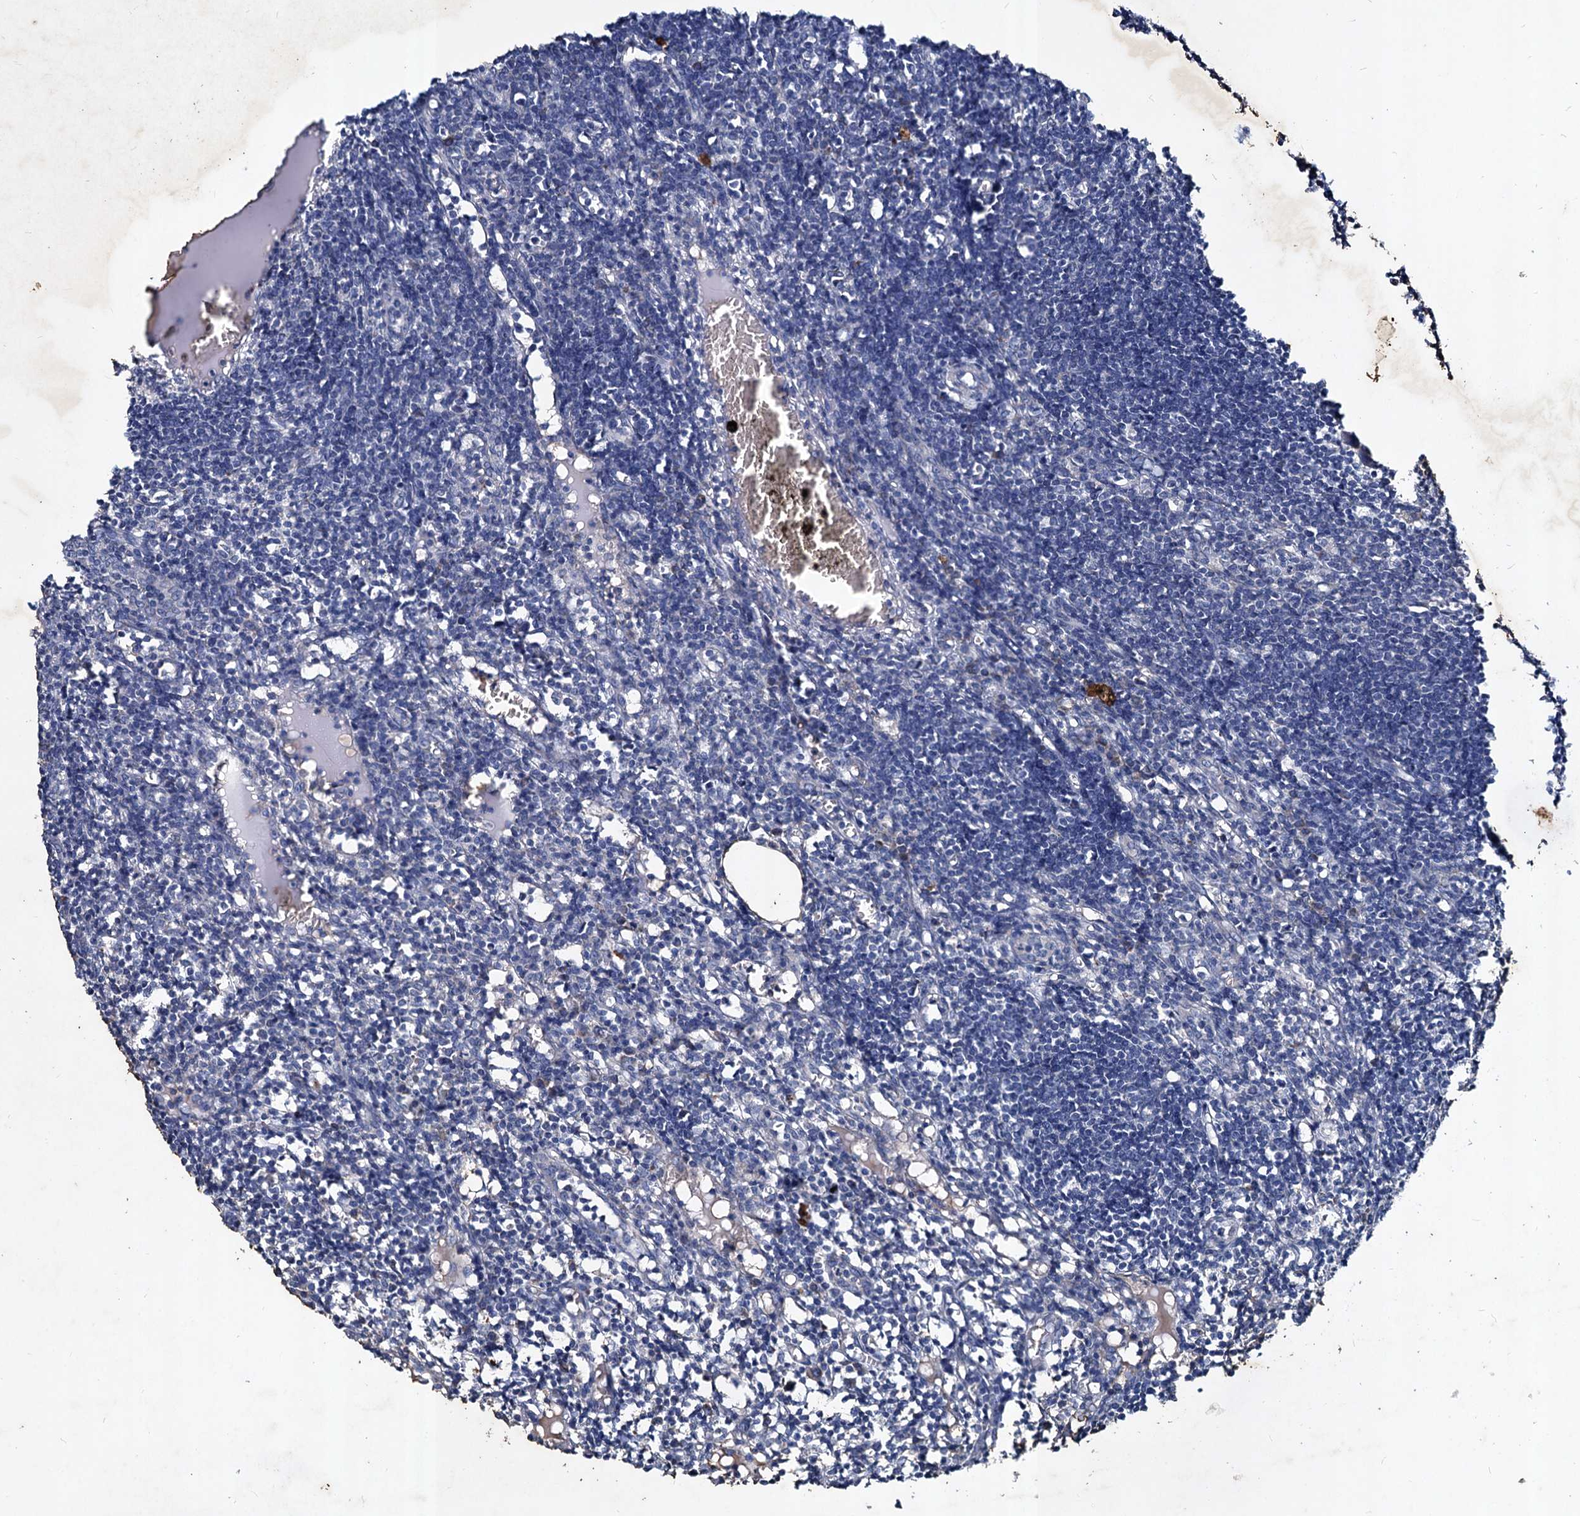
{"staining": {"intensity": "moderate", "quantity": "25%-75%", "location": "cytoplasmic/membranous"}, "tissue": "lymph node", "cell_type": "Germinal center cells", "image_type": "normal", "snomed": [{"axis": "morphology", "description": "Normal tissue, NOS"}, {"axis": "morphology", "description": "Malignant melanoma, Metastatic site"}, {"axis": "topography", "description": "Lymph node"}], "caption": "Protein expression analysis of unremarkable lymph node reveals moderate cytoplasmic/membranous positivity in about 25%-75% of germinal center cells. (Brightfield microscopy of DAB IHC at high magnification).", "gene": "TMX2", "patient": {"sex": "male", "age": 41}}